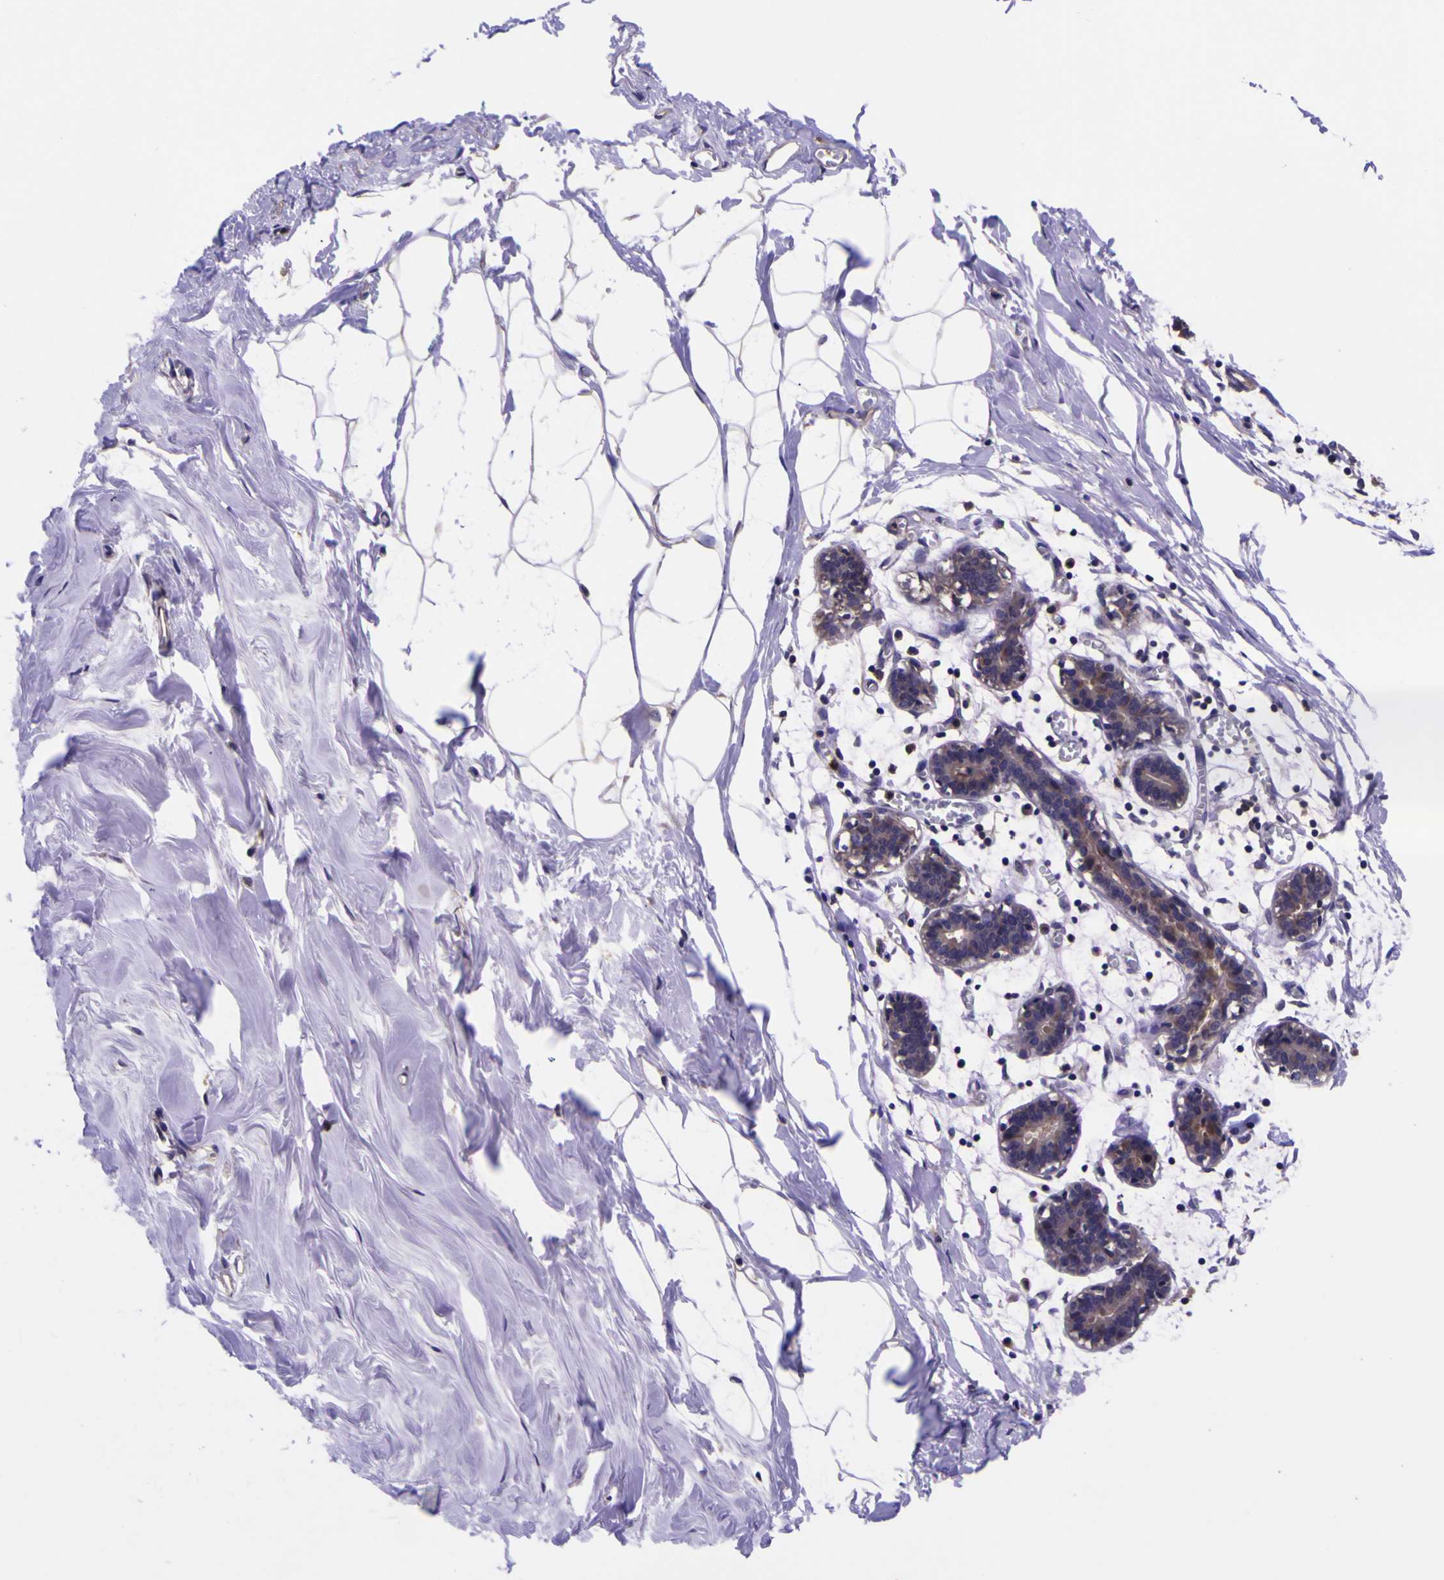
{"staining": {"intensity": "negative", "quantity": "none", "location": "none"}, "tissue": "breast", "cell_type": "Adipocytes", "image_type": "normal", "snomed": [{"axis": "morphology", "description": "Normal tissue, NOS"}, {"axis": "topography", "description": "Breast"}], "caption": "Benign breast was stained to show a protein in brown. There is no significant positivity in adipocytes. The staining was performed using DAB to visualize the protein expression in brown, while the nuclei were stained in blue with hematoxylin (Magnification: 20x).", "gene": "MAPK14", "patient": {"sex": "female", "age": 27}}